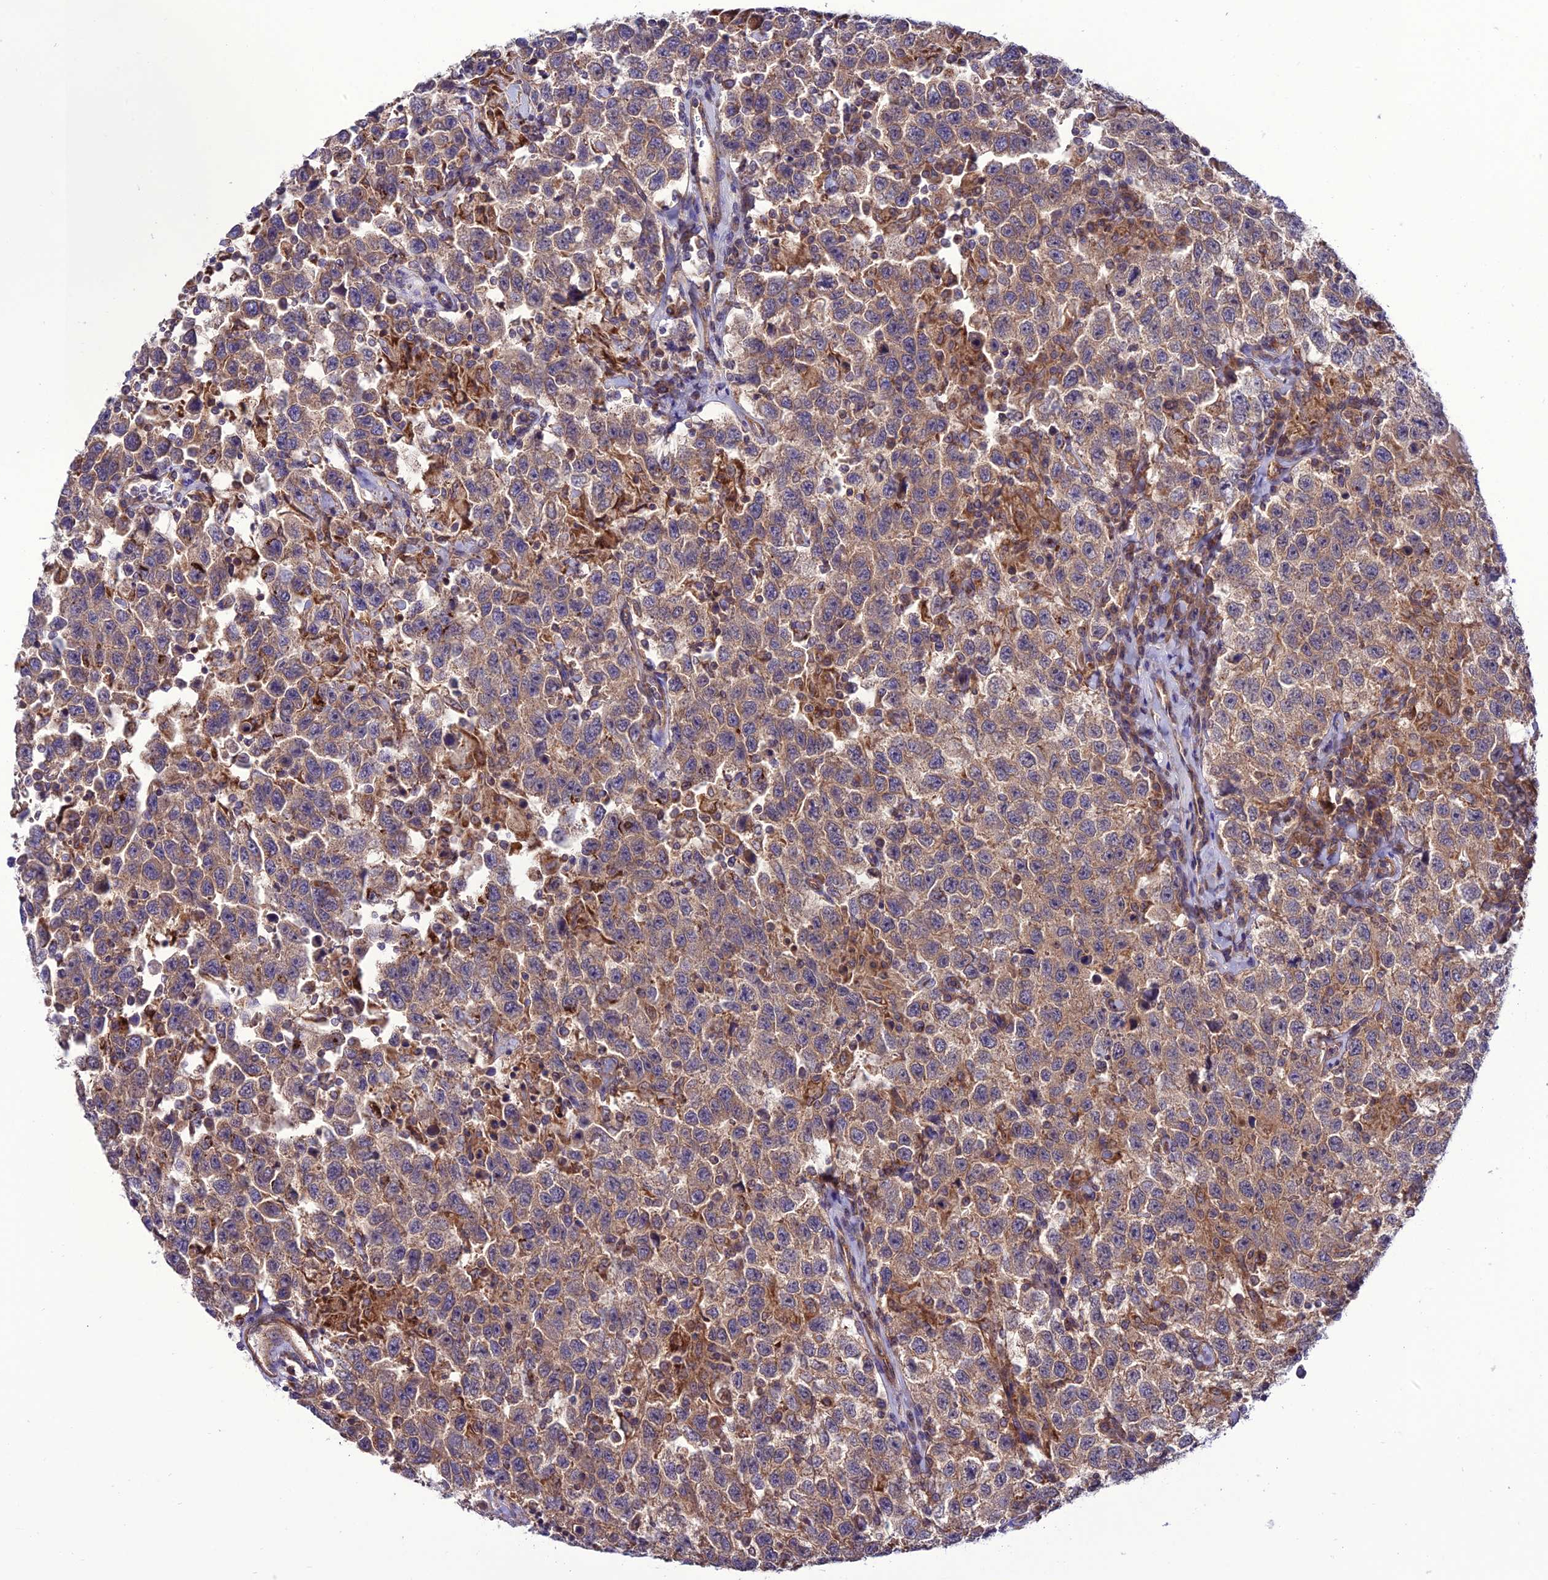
{"staining": {"intensity": "weak", "quantity": ">75%", "location": "cytoplasmic/membranous"}, "tissue": "testis cancer", "cell_type": "Tumor cells", "image_type": "cancer", "snomed": [{"axis": "morphology", "description": "Seminoma, NOS"}, {"axis": "topography", "description": "Testis"}], "caption": "Immunohistochemistry photomicrograph of neoplastic tissue: testis seminoma stained using immunohistochemistry reveals low levels of weak protein expression localized specifically in the cytoplasmic/membranous of tumor cells, appearing as a cytoplasmic/membranous brown color.", "gene": "PPIL3", "patient": {"sex": "male", "age": 41}}